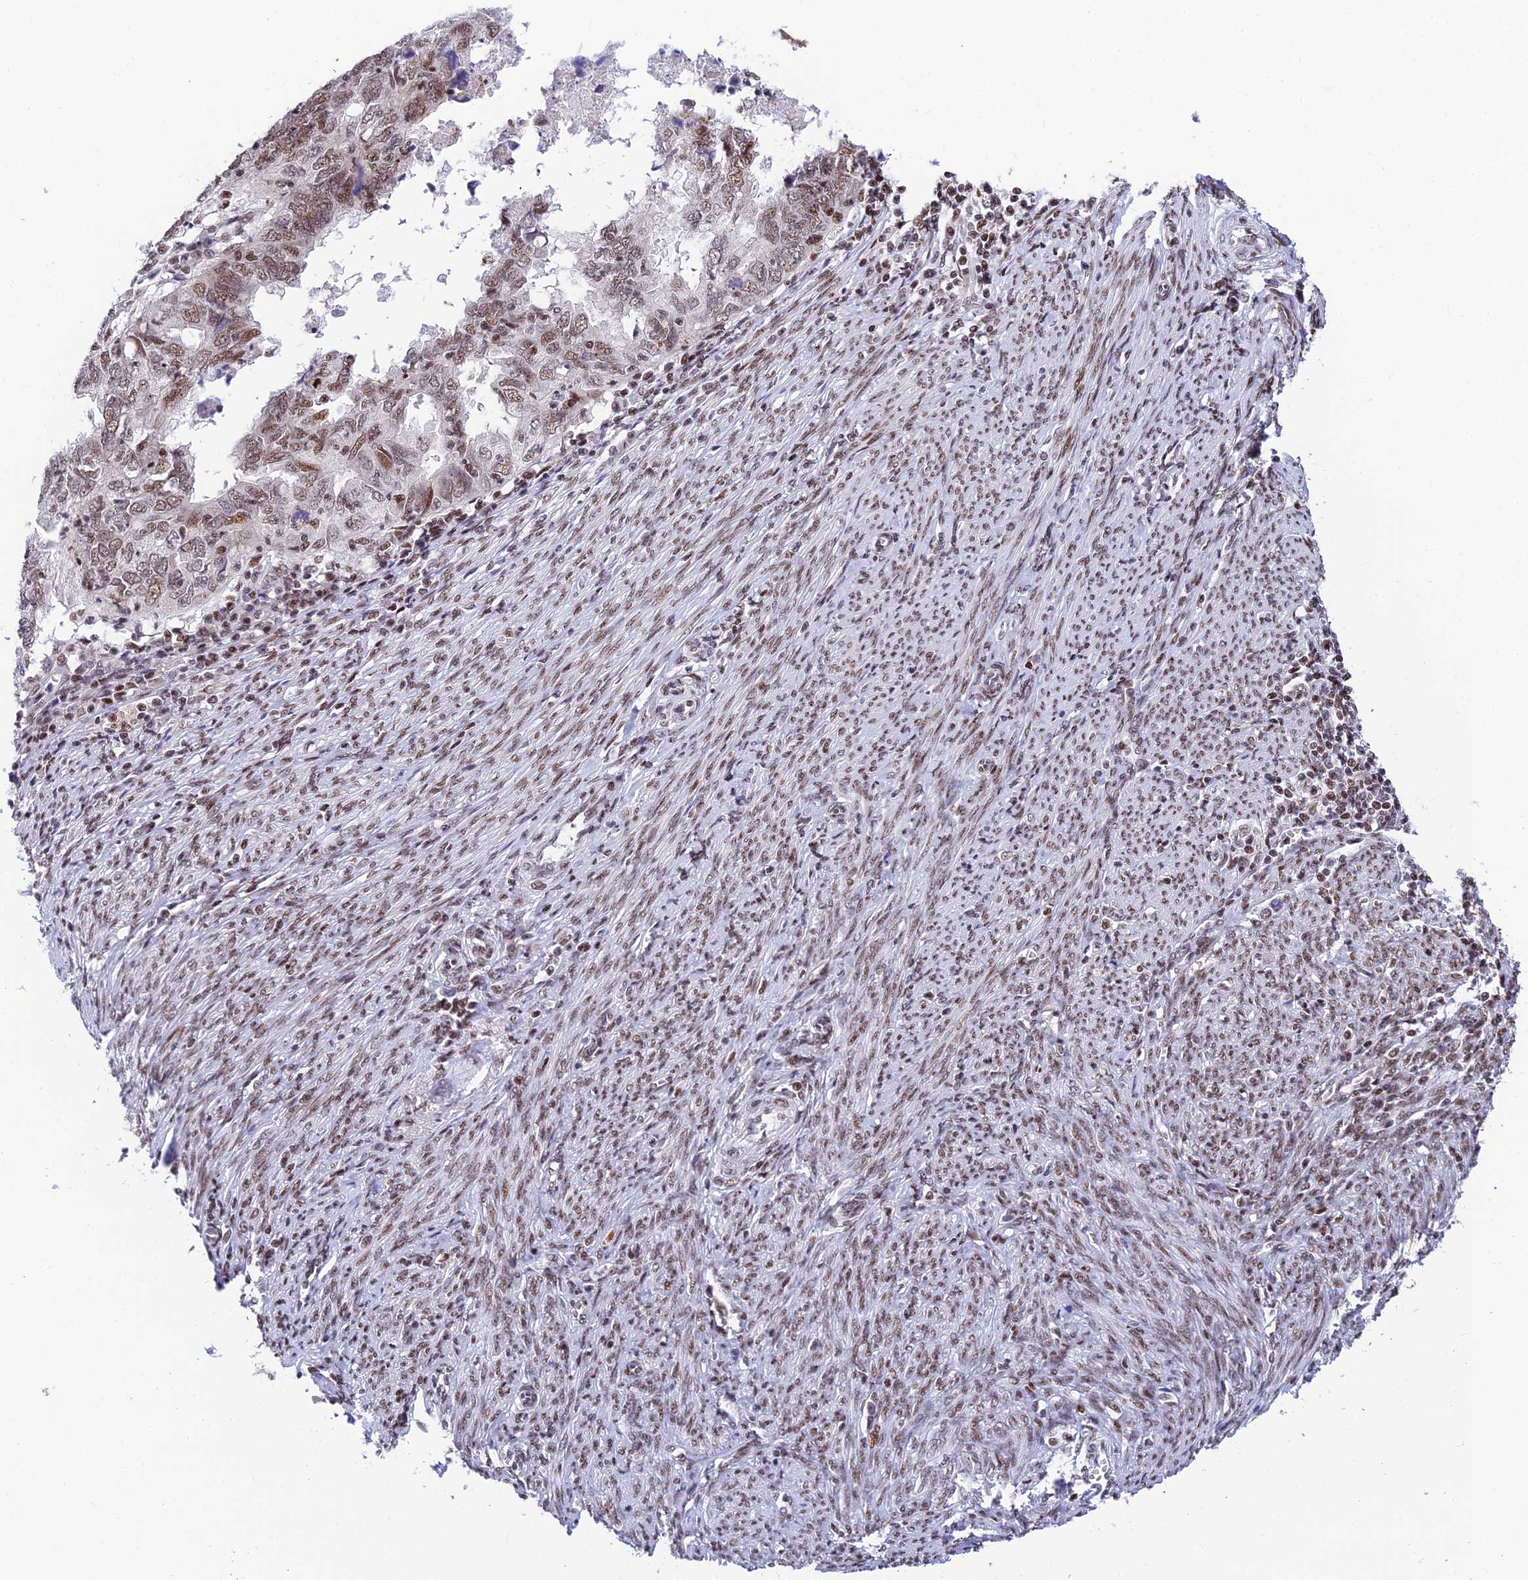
{"staining": {"intensity": "moderate", "quantity": ">75%", "location": "nuclear"}, "tissue": "endometrial cancer", "cell_type": "Tumor cells", "image_type": "cancer", "snomed": [{"axis": "morphology", "description": "Adenocarcinoma, NOS"}, {"axis": "topography", "description": "Uterus"}], "caption": "A brown stain shows moderate nuclear expression of a protein in endometrial cancer tumor cells. Immunohistochemistry stains the protein in brown and the nuclei are stained blue.", "gene": "USP22", "patient": {"sex": "female", "age": 77}}